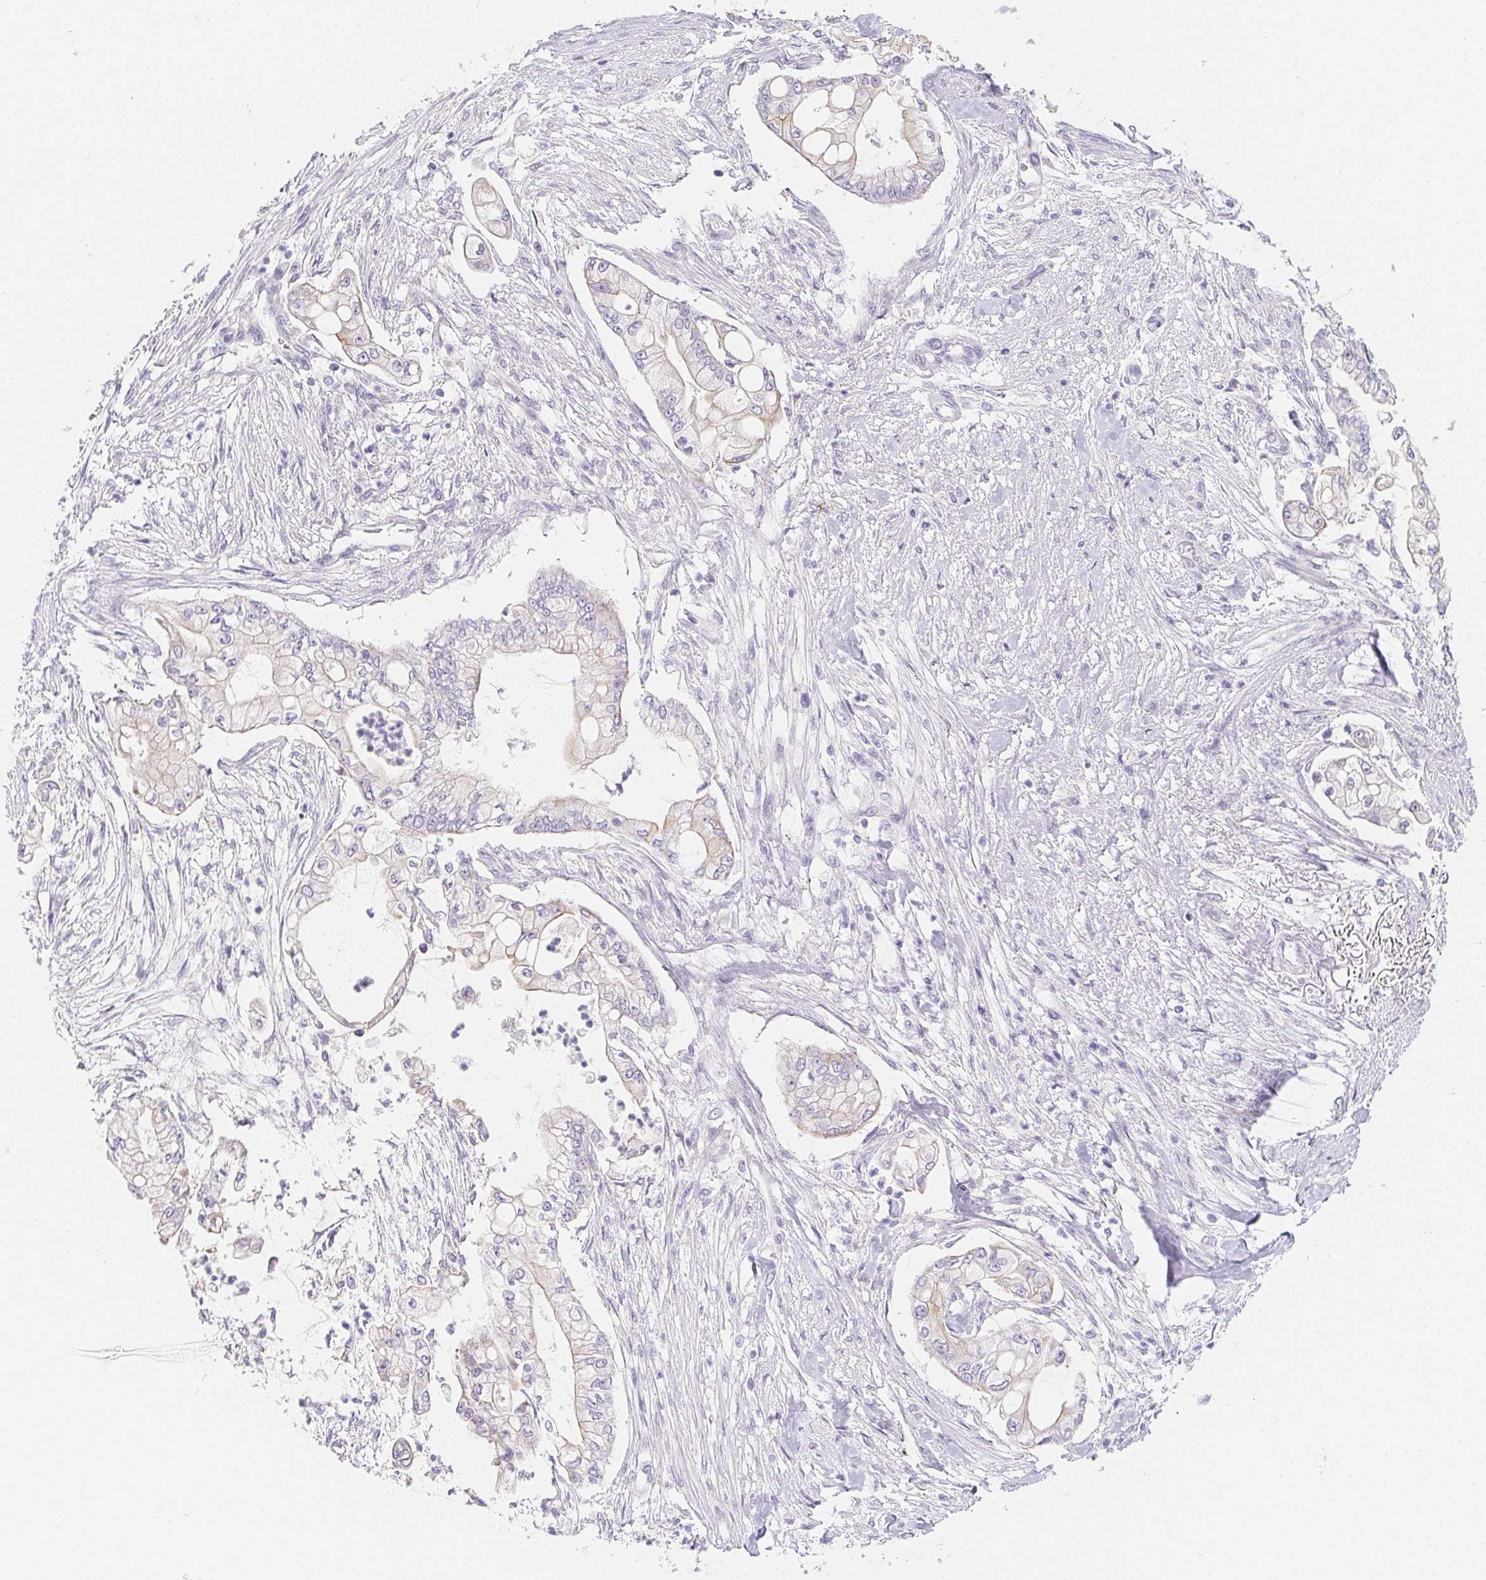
{"staining": {"intensity": "negative", "quantity": "none", "location": "none"}, "tissue": "pancreatic cancer", "cell_type": "Tumor cells", "image_type": "cancer", "snomed": [{"axis": "morphology", "description": "Adenocarcinoma, NOS"}, {"axis": "topography", "description": "Pancreas"}], "caption": "The micrograph displays no staining of tumor cells in pancreatic cancer (adenocarcinoma).", "gene": "ZBBX", "patient": {"sex": "female", "age": 69}}